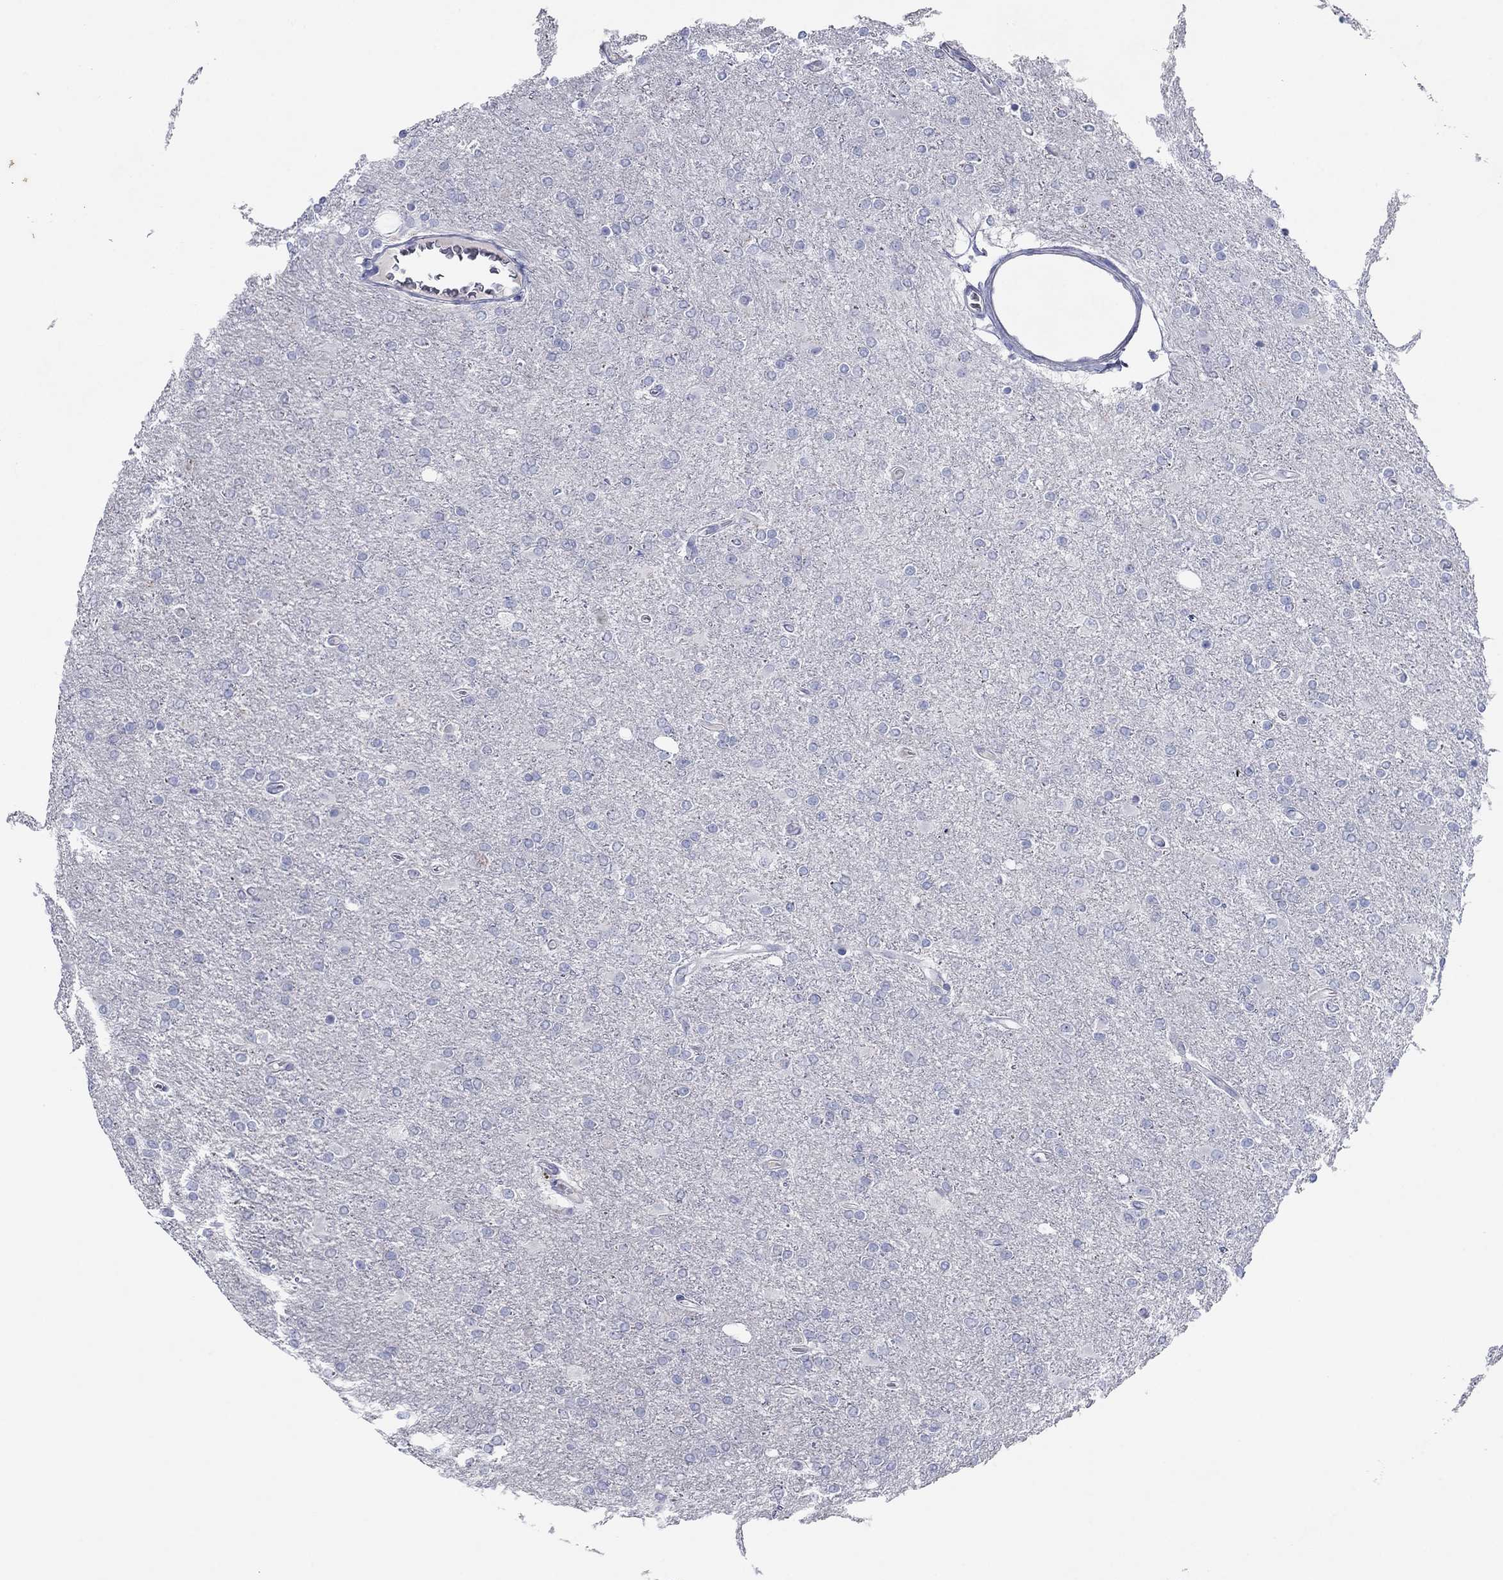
{"staining": {"intensity": "negative", "quantity": "none", "location": "none"}, "tissue": "glioma", "cell_type": "Tumor cells", "image_type": "cancer", "snomed": [{"axis": "morphology", "description": "Glioma, malignant, High grade"}, {"axis": "topography", "description": "Cerebral cortex"}], "caption": "Micrograph shows no protein positivity in tumor cells of malignant glioma (high-grade) tissue.", "gene": "PLS1", "patient": {"sex": "male", "age": 70}}